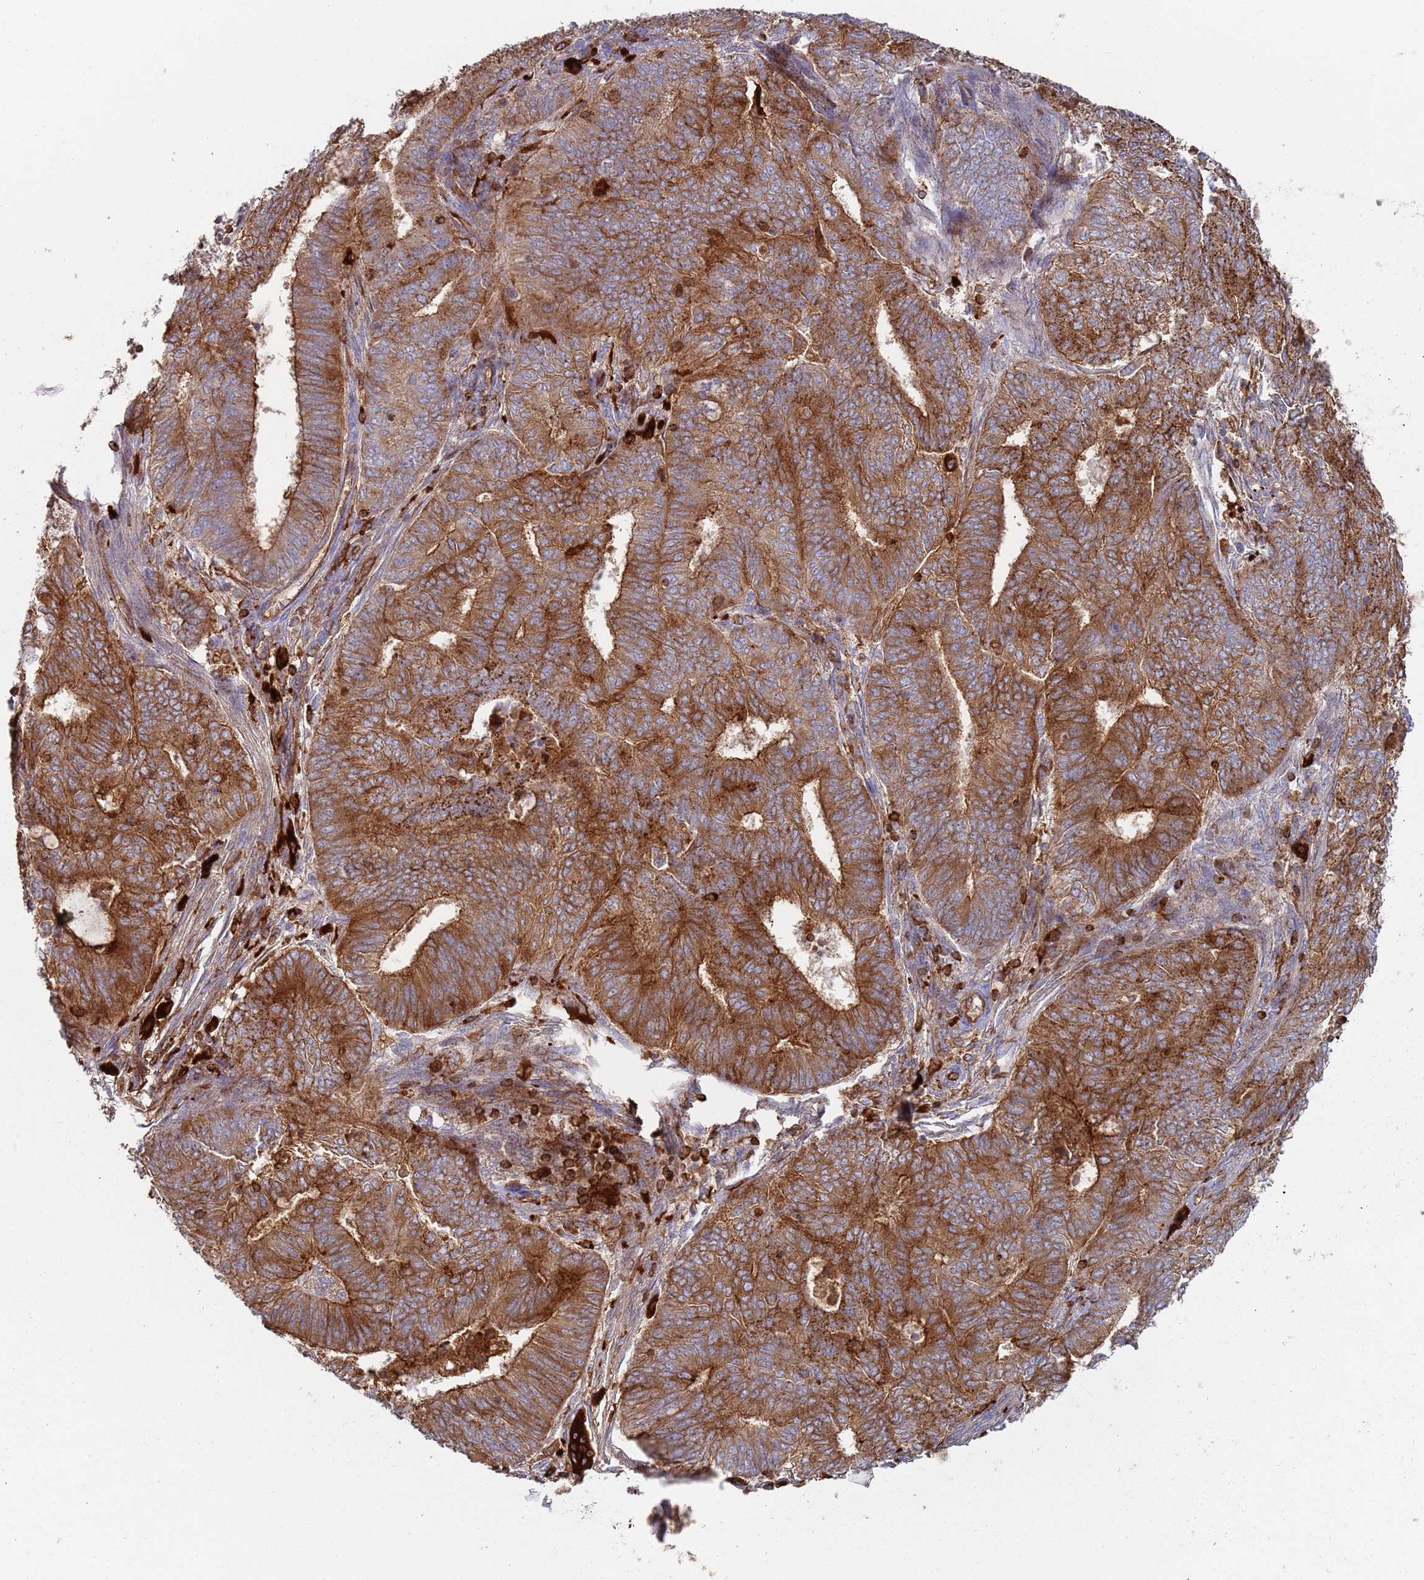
{"staining": {"intensity": "moderate", "quantity": ">75%", "location": "cytoplasmic/membranous"}, "tissue": "endometrial cancer", "cell_type": "Tumor cells", "image_type": "cancer", "snomed": [{"axis": "morphology", "description": "Adenocarcinoma, NOS"}, {"axis": "topography", "description": "Endometrium"}], "caption": "This micrograph shows immunohistochemistry (IHC) staining of human endometrial cancer, with medium moderate cytoplasmic/membranous positivity in about >75% of tumor cells.", "gene": "MALRD1", "patient": {"sex": "female", "age": 62}}